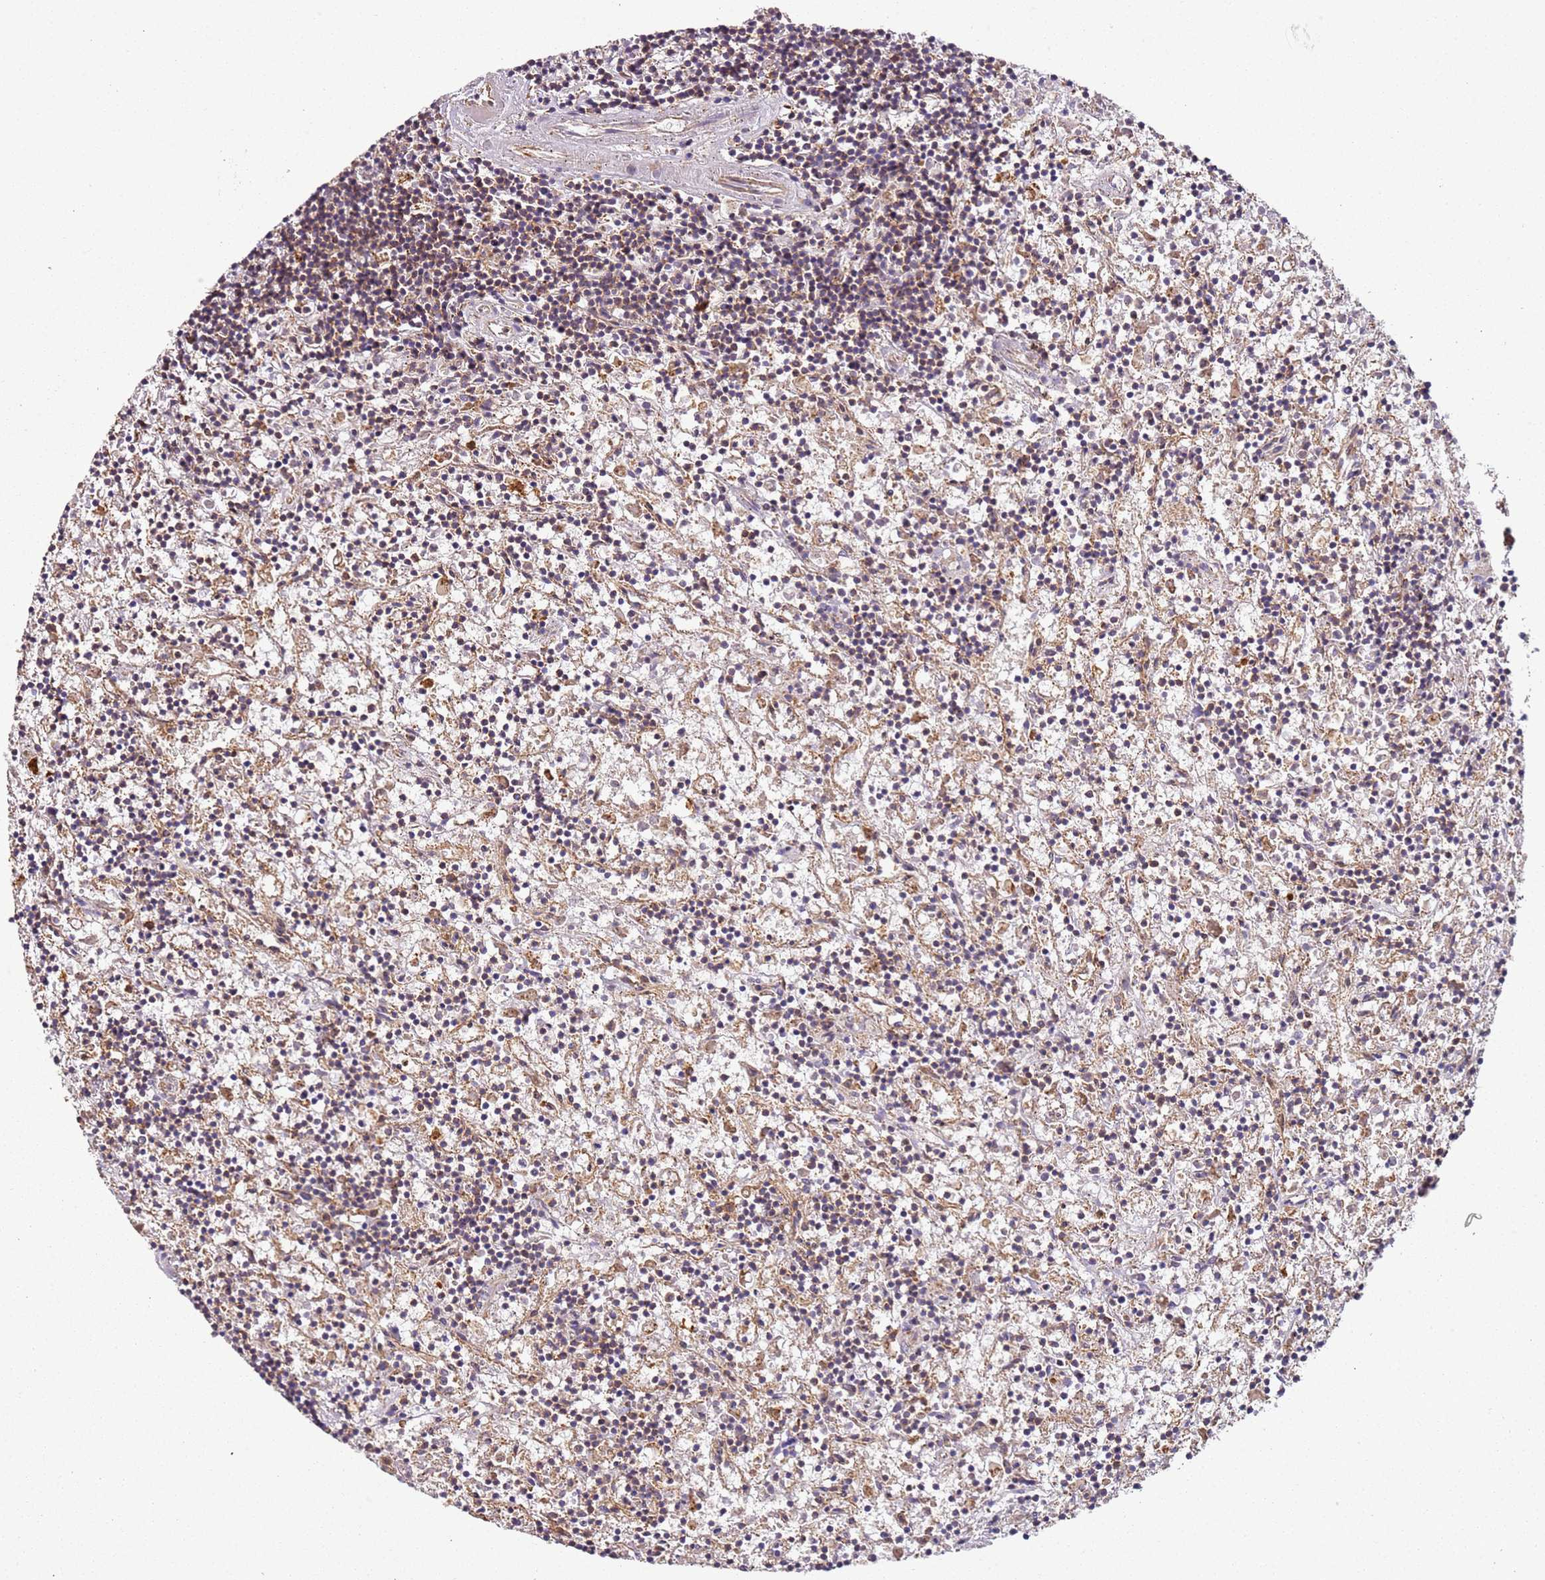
{"staining": {"intensity": "weak", "quantity": "25%-75%", "location": "cytoplasmic/membranous"}, "tissue": "lymphoma", "cell_type": "Tumor cells", "image_type": "cancer", "snomed": [{"axis": "morphology", "description": "Malignant lymphoma, non-Hodgkin's type, Low grade"}, {"axis": "topography", "description": "Spleen"}], "caption": "The photomicrograph exhibits staining of malignant lymphoma, non-Hodgkin's type (low-grade), revealing weak cytoplasmic/membranous protein positivity (brown color) within tumor cells. (IHC, brightfield microscopy, high magnification).", "gene": "RMND5A", "patient": {"sex": "male", "age": 76}}